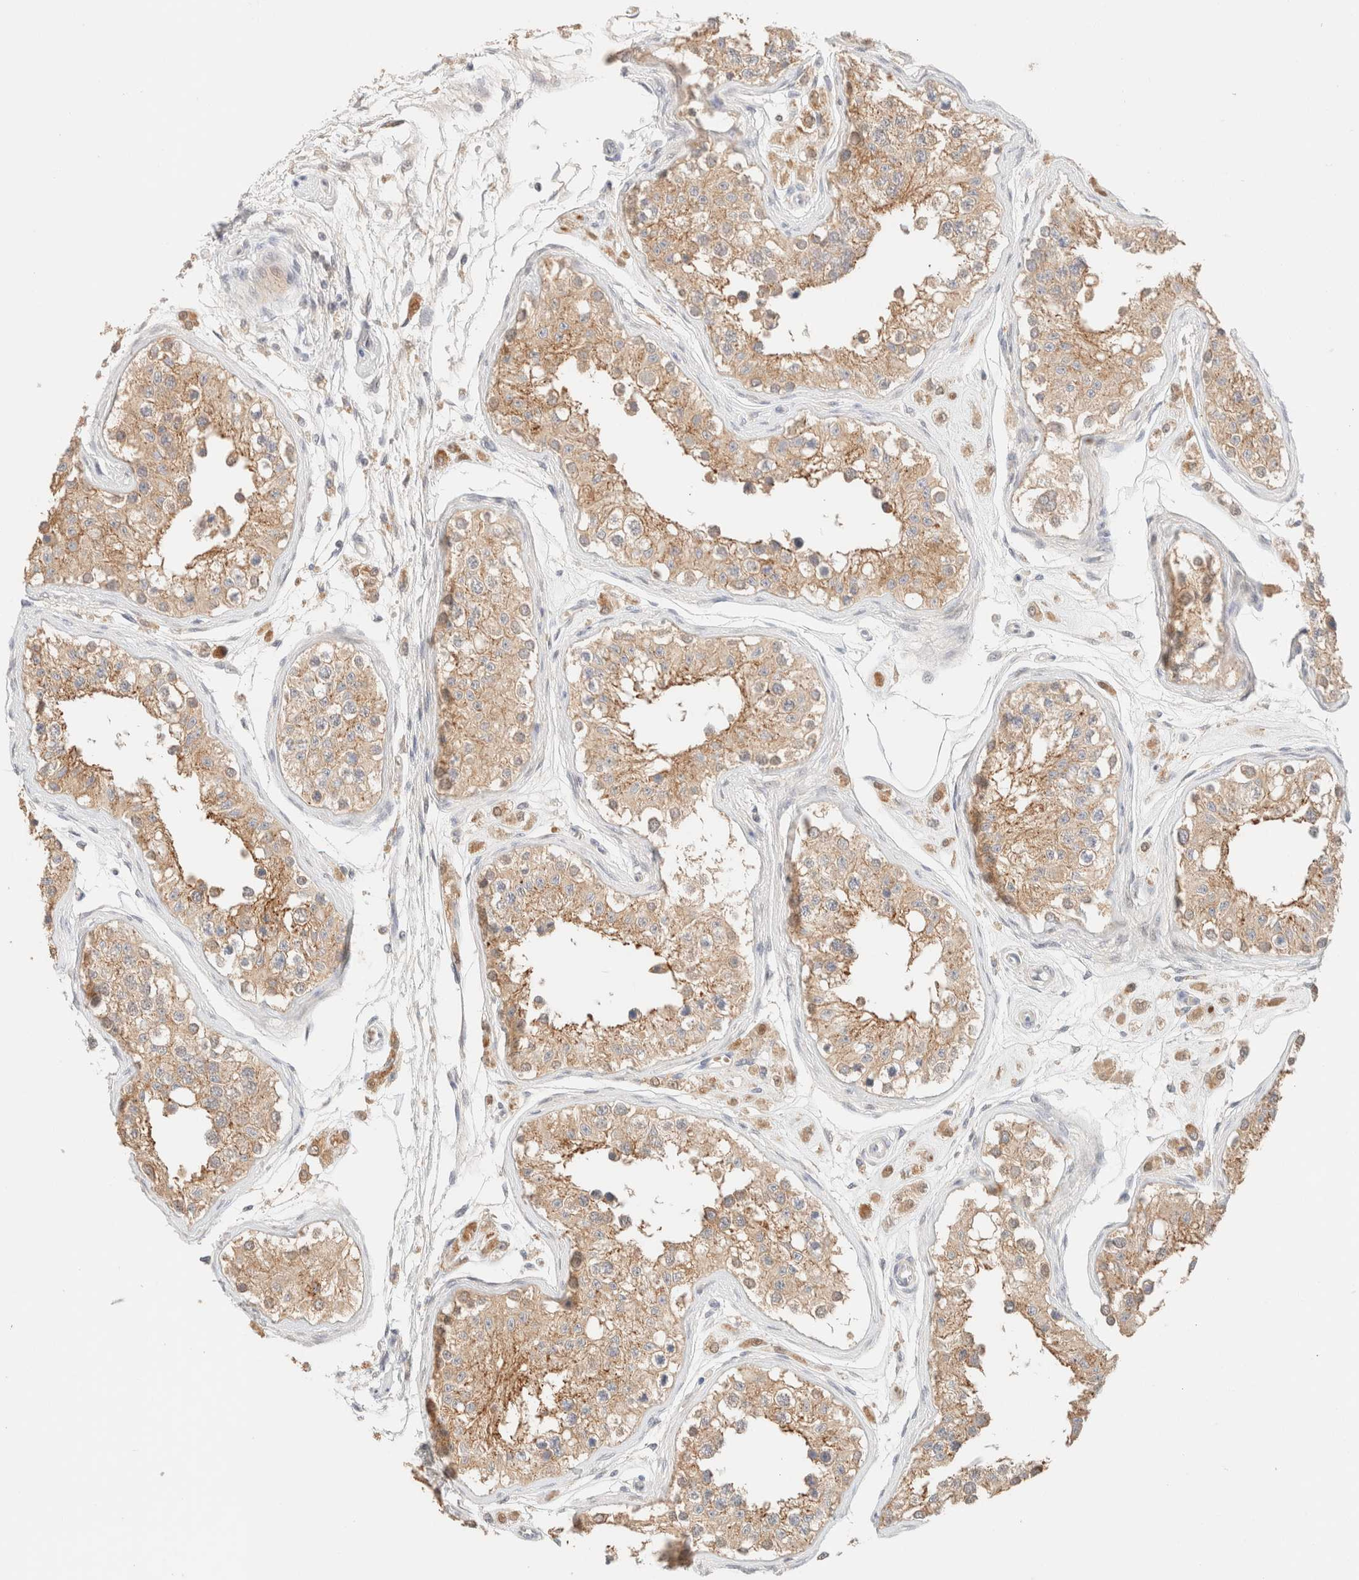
{"staining": {"intensity": "moderate", "quantity": ">75%", "location": "cytoplasmic/membranous"}, "tissue": "testis", "cell_type": "Cells in seminiferous ducts", "image_type": "normal", "snomed": [{"axis": "morphology", "description": "Normal tissue, NOS"}, {"axis": "morphology", "description": "Adenocarcinoma, metastatic, NOS"}, {"axis": "topography", "description": "Testis"}], "caption": "The histopathology image reveals a brown stain indicating the presence of a protein in the cytoplasmic/membranous of cells in seminiferous ducts in testis.", "gene": "SGSM2", "patient": {"sex": "male", "age": 26}}